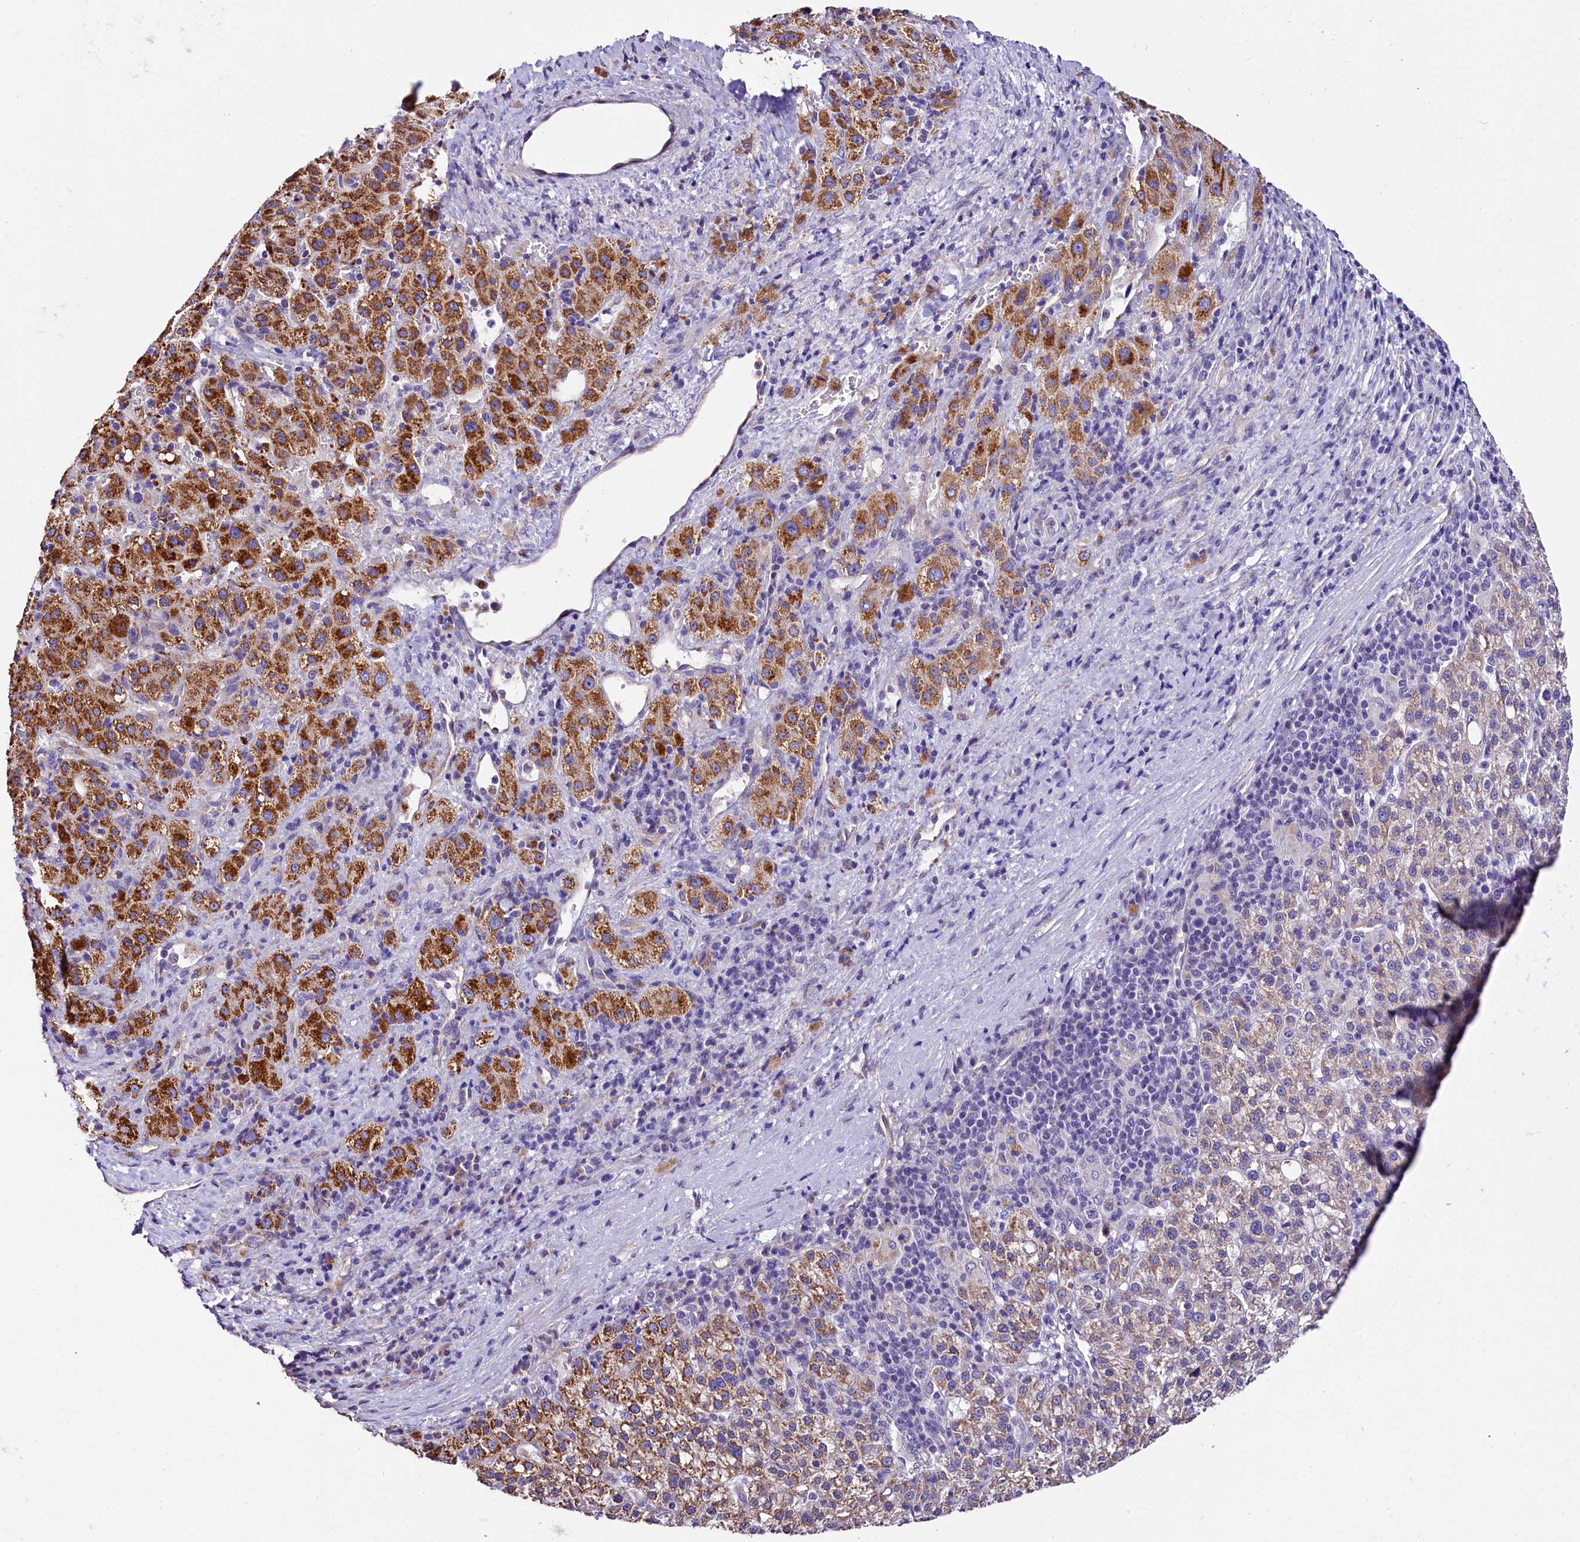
{"staining": {"intensity": "moderate", "quantity": "25%-75%", "location": "cytoplasmic/membranous"}, "tissue": "liver cancer", "cell_type": "Tumor cells", "image_type": "cancer", "snomed": [{"axis": "morphology", "description": "Carcinoma, Hepatocellular, NOS"}, {"axis": "topography", "description": "Liver"}], "caption": "DAB (3,3'-diaminobenzidine) immunohistochemical staining of liver cancer exhibits moderate cytoplasmic/membranous protein positivity in approximately 25%-75% of tumor cells.", "gene": "ACAA2", "patient": {"sex": "female", "age": 58}}